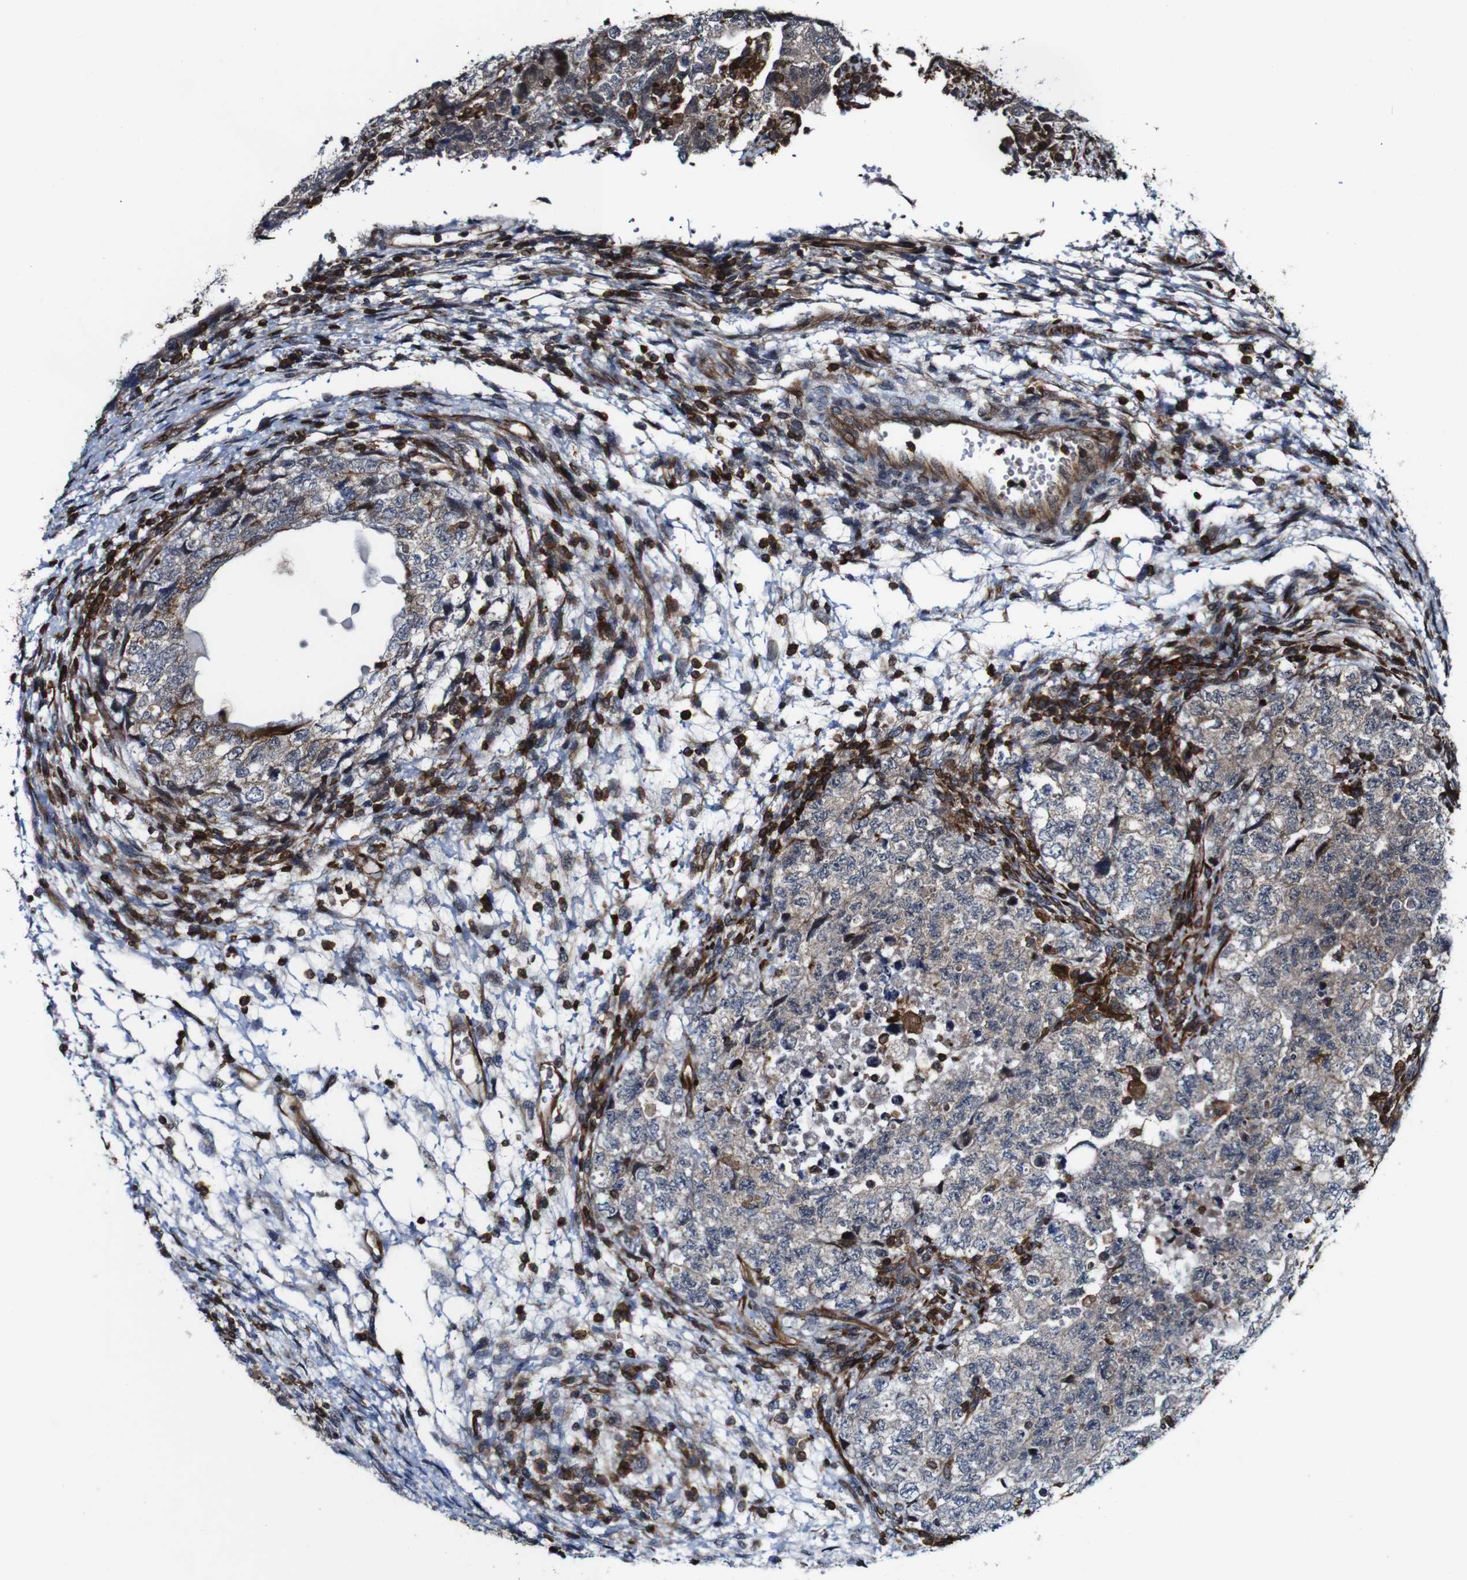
{"staining": {"intensity": "weak", "quantity": ">75%", "location": "cytoplasmic/membranous"}, "tissue": "testis cancer", "cell_type": "Tumor cells", "image_type": "cancer", "snomed": [{"axis": "morphology", "description": "Carcinoma, Embryonal, NOS"}, {"axis": "topography", "description": "Testis"}], "caption": "A low amount of weak cytoplasmic/membranous staining is seen in about >75% of tumor cells in testis cancer tissue. (DAB (3,3'-diaminobenzidine) IHC, brown staining for protein, blue staining for nuclei).", "gene": "JAK2", "patient": {"sex": "male", "age": 36}}